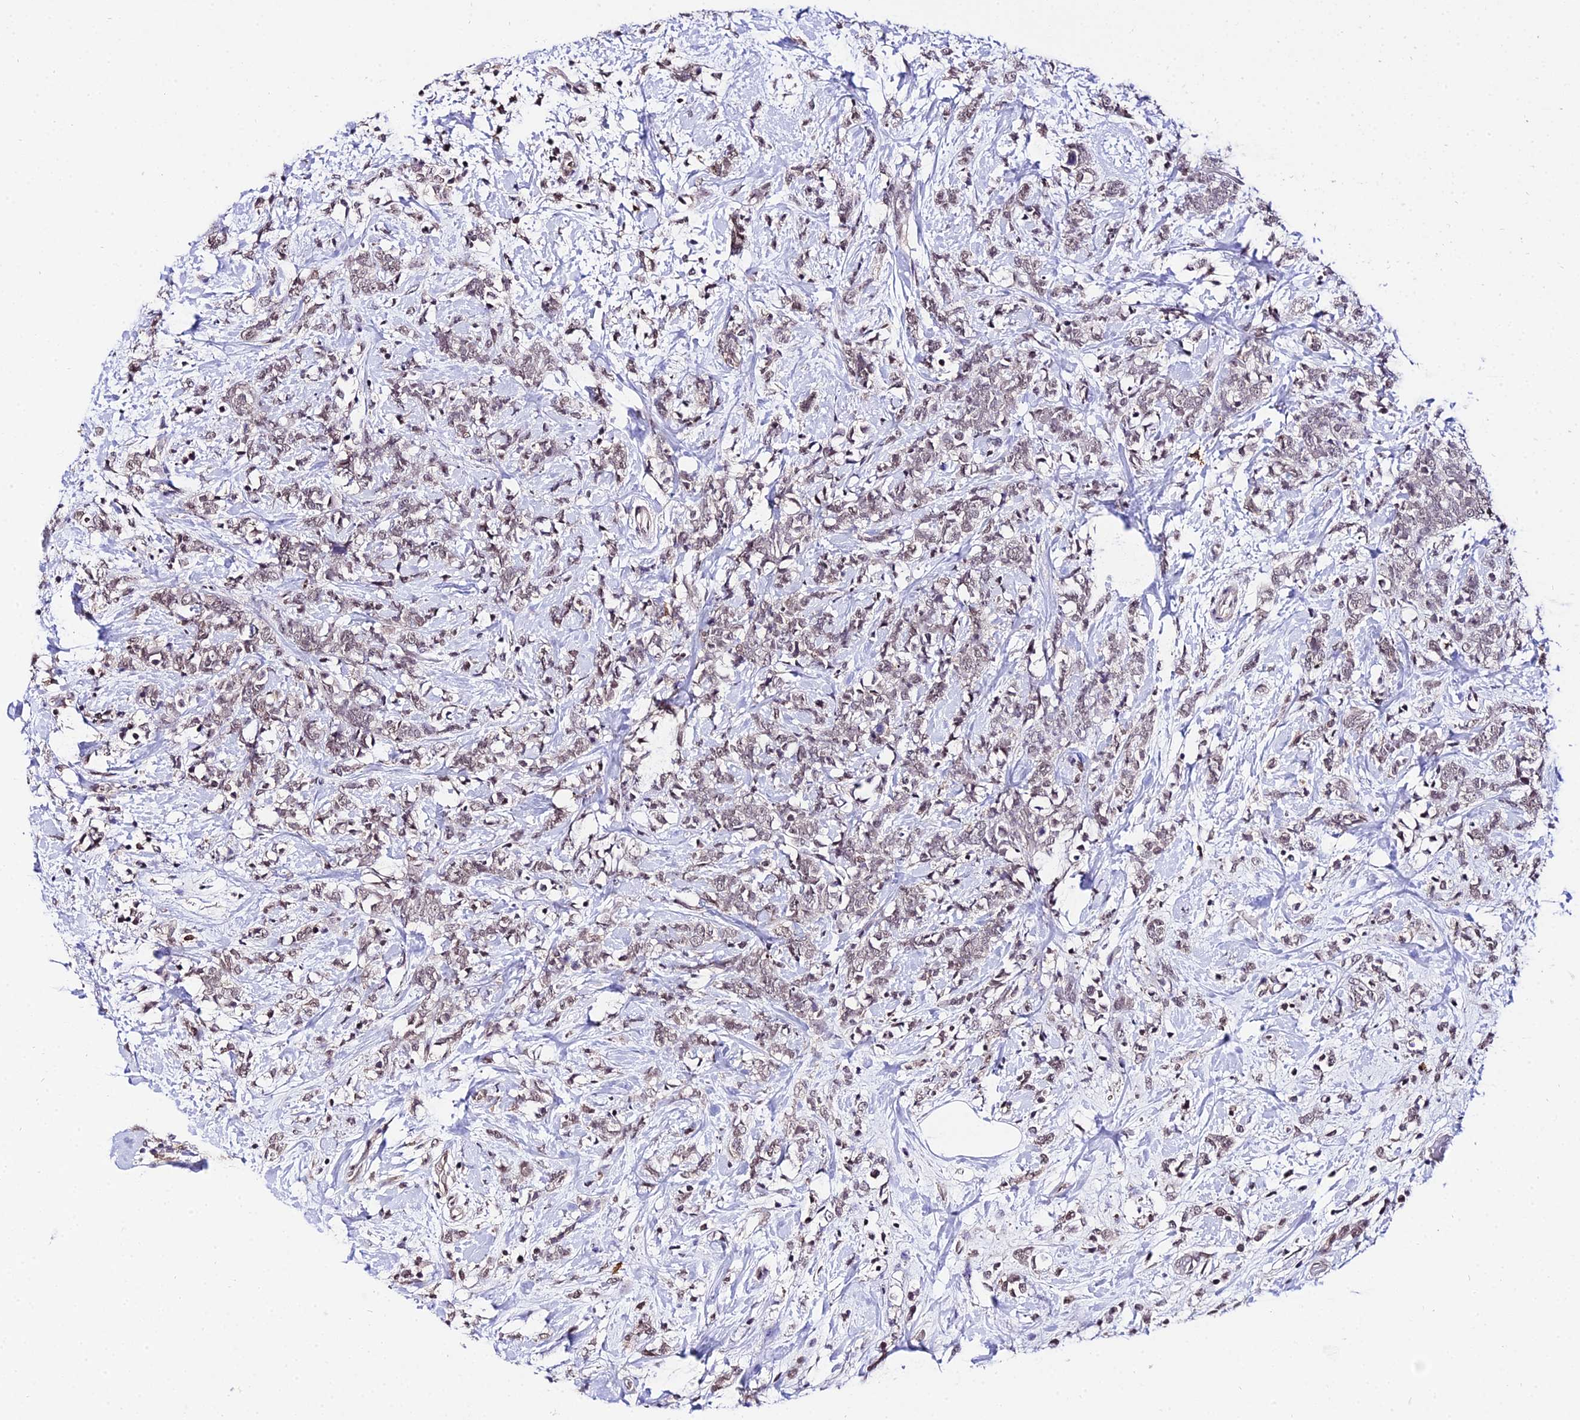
{"staining": {"intensity": "weak", "quantity": "<25%", "location": "cytoplasmic/membranous,nuclear"}, "tissue": "breast cancer", "cell_type": "Tumor cells", "image_type": "cancer", "snomed": [{"axis": "morphology", "description": "Lobular carcinoma"}, {"axis": "topography", "description": "Breast"}], "caption": "High magnification brightfield microscopy of lobular carcinoma (breast) stained with DAB (brown) and counterstained with hematoxylin (blue): tumor cells show no significant expression.", "gene": "POLR2I", "patient": {"sex": "female", "age": 58}}